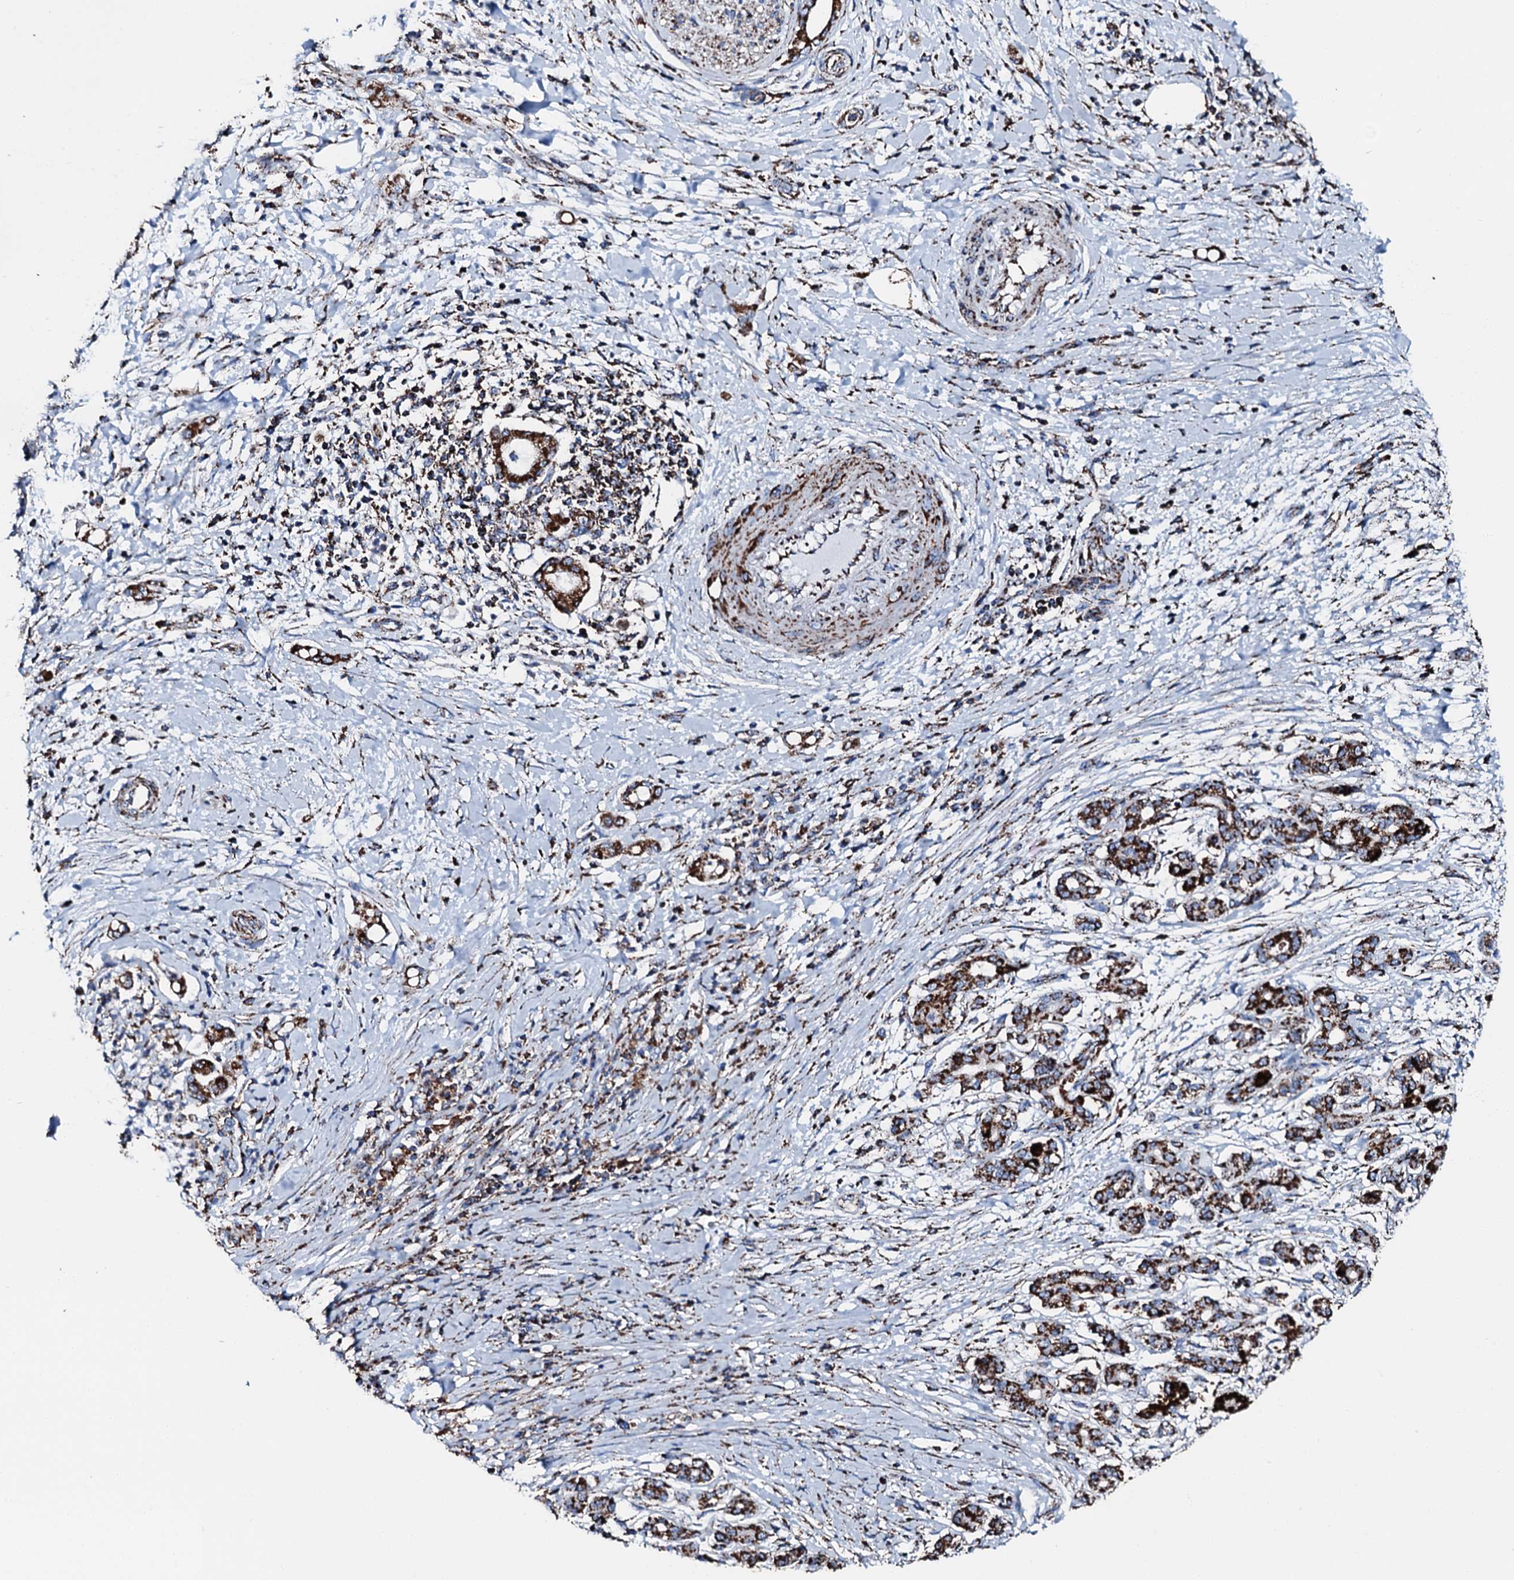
{"staining": {"intensity": "strong", "quantity": ">75%", "location": "cytoplasmic/membranous"}, "tissue": "pancreatic cancer", "cell_type": "Tumor cells", "image_type": "cancer", "snomed": [{"axis": "morphology", "description": "Adenocarcinoma, NOS"}, {"axis": "topography", "description": "Pancreas"}], "caption": "Strong cytoplasmic/membranous expression for a protein is present in about >75% of tumor cells of pancreatic cancer (adenocarcinoma) using immunohistochemistry.", "gene": "HADH", "patient": {"sex": "female", "age": 55}}